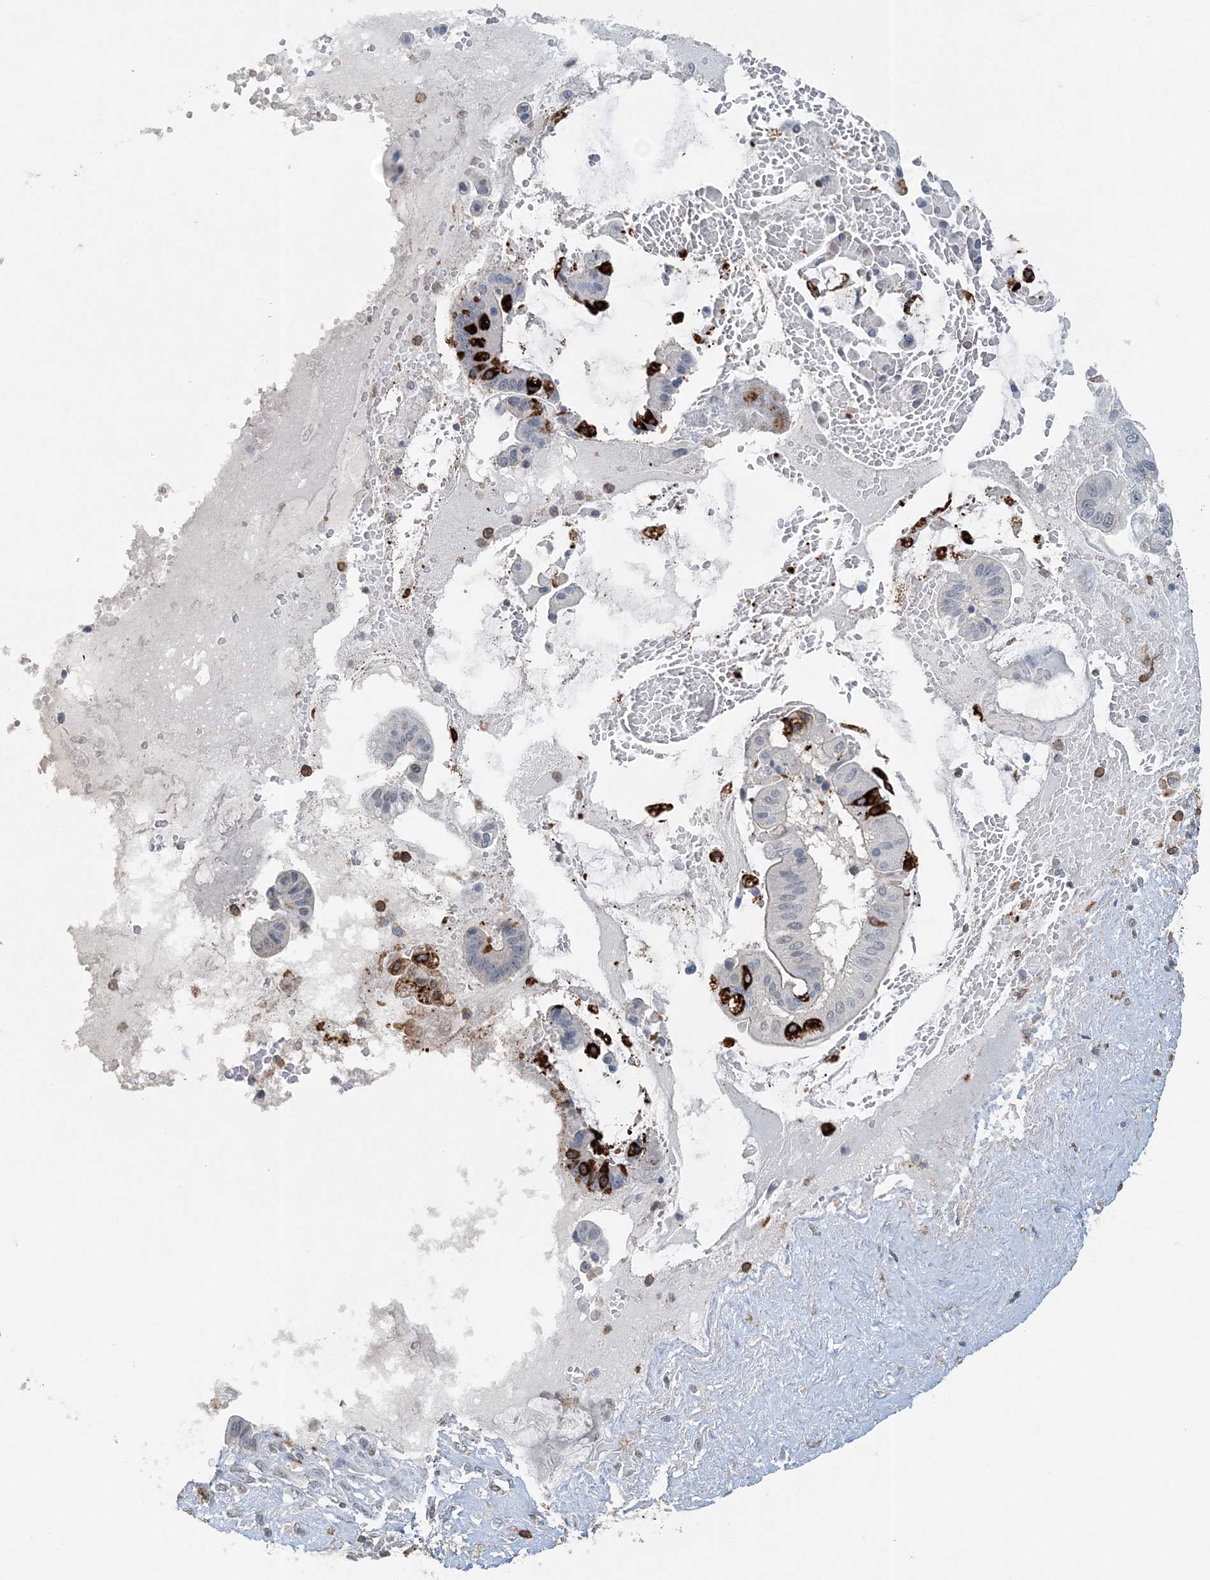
{"staining": {"intensity": "negative", "quantity": "none", "location": "none"}, "tissue": "pancreatic cancer", "cell_type": "Tumor cells", "image_type": "cancer", "snomed": [{"axis": "morphology", "description": "Inflammation, NOS"}, {"axis": "morphology", "description": "Adenocarcinoma, NOS"}, {"axis": "topography", "description": "Pancreas"}], "caption": "Immunohistochemistry (IHC) of pancreatic cancer (adenocarcinoma) exhibits no positivity in tumor cells. (Stains: DAB (3,3'-diaminobenzidine) IHC with hematoxylin counter stain, Microscopy: brightfield microscopy at high magnification).", "gene": "FAM110A", "patient": {"sex": "female", "age": 56}}